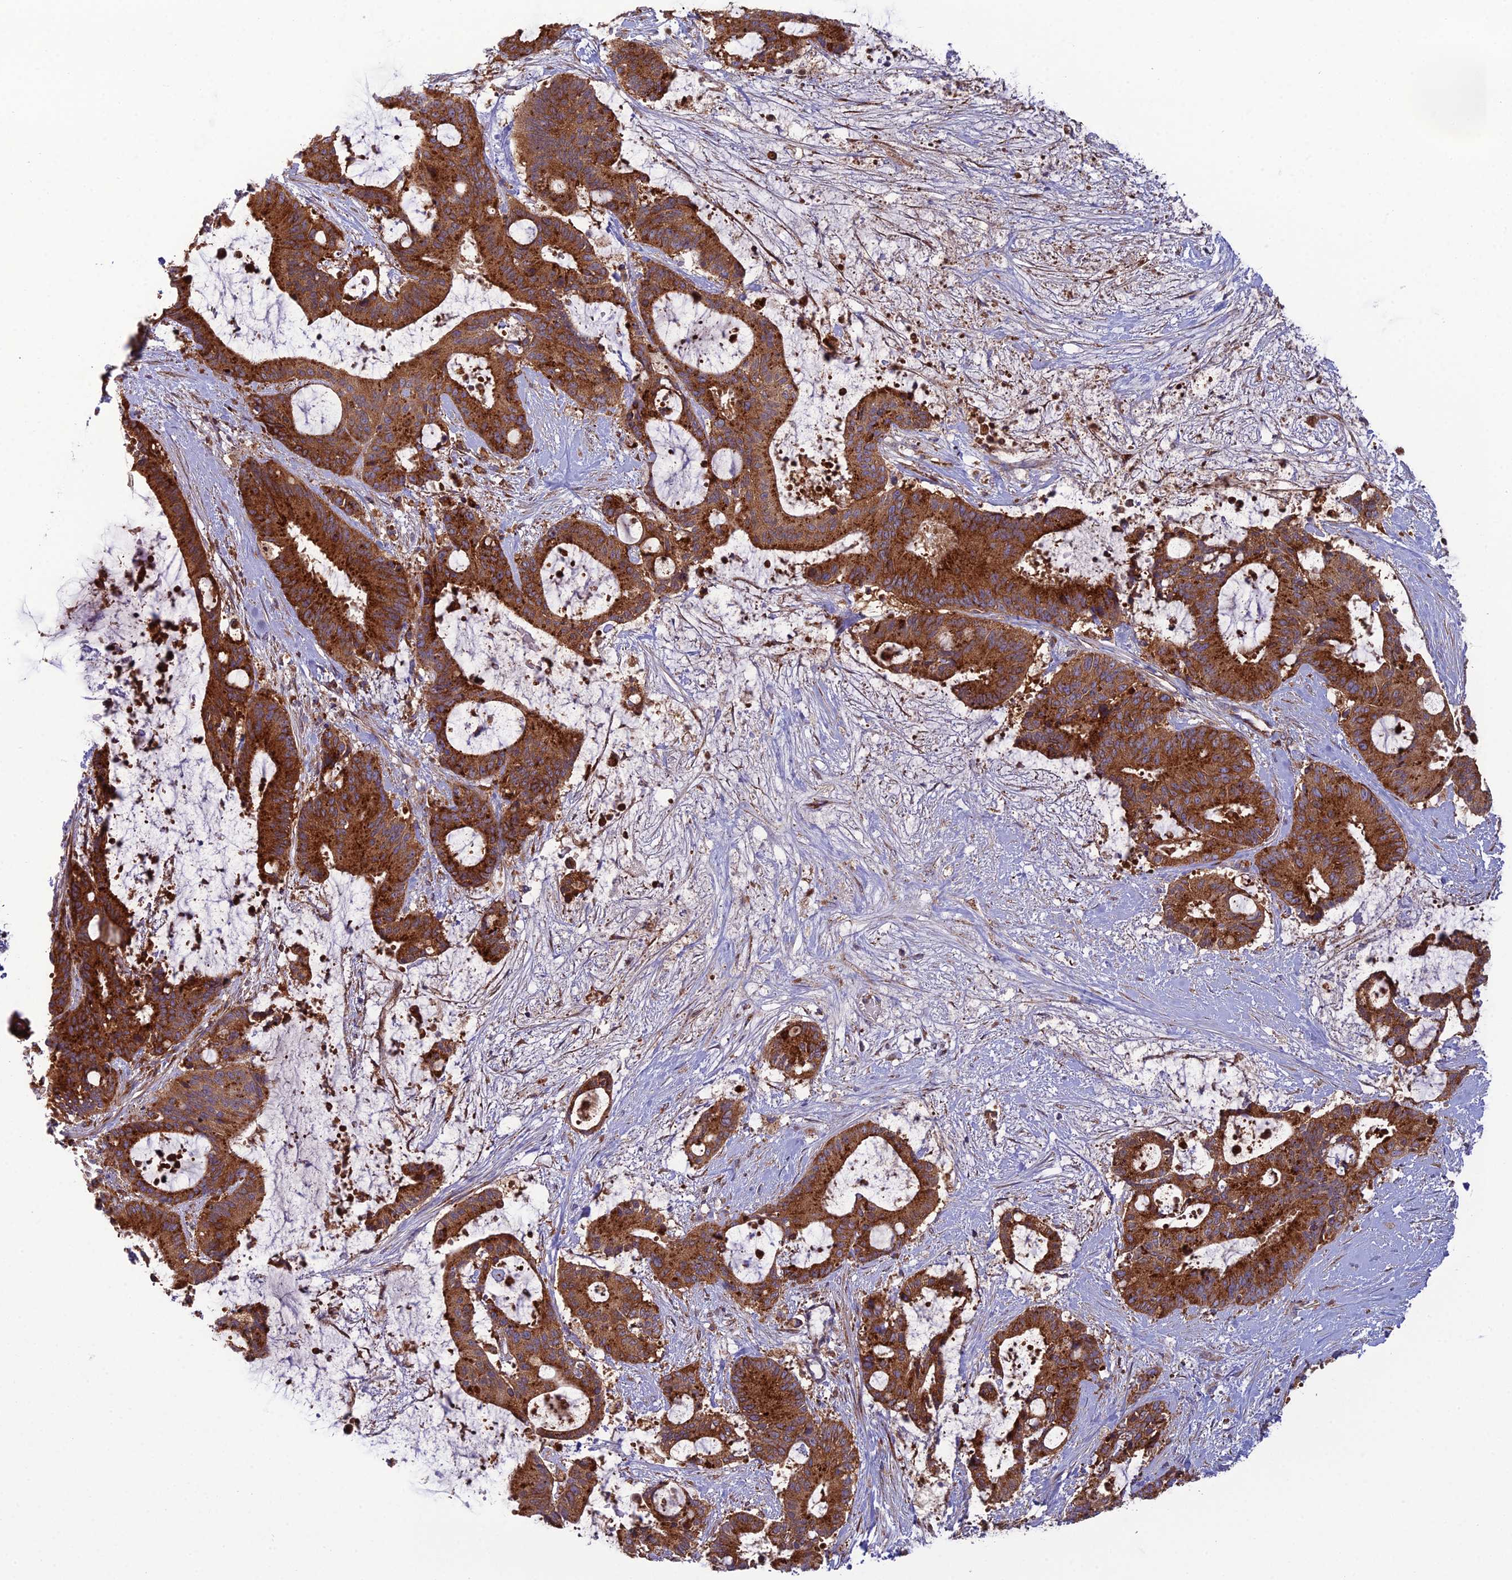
{"staining": {"intensity": "strong", "quantity": ">75%", "location": "cytoplasmic/membranous"}, "tissue": "liver cancer", "cell_type": "Tumor cells", "image_type": "cancer", "snomed": [{"axis": "morphology", "description": "Normal tissue, NOS"}, {"axis": "morphology", "description": "Cholangiocarcinoma"}, {"axis": "topography", "description": "Liver"}, {"axis": "topography", "description": "Peripheral nerve tissue"}], "caption": "Approximately >75% of tumor cells in liver cancer exhibit strong cytoplasmic/membranous protein positivity as visualized by brown immunohistochemical staining.", "gene": "LNPEP", "patient": {"sex": "female", "age": 73}}